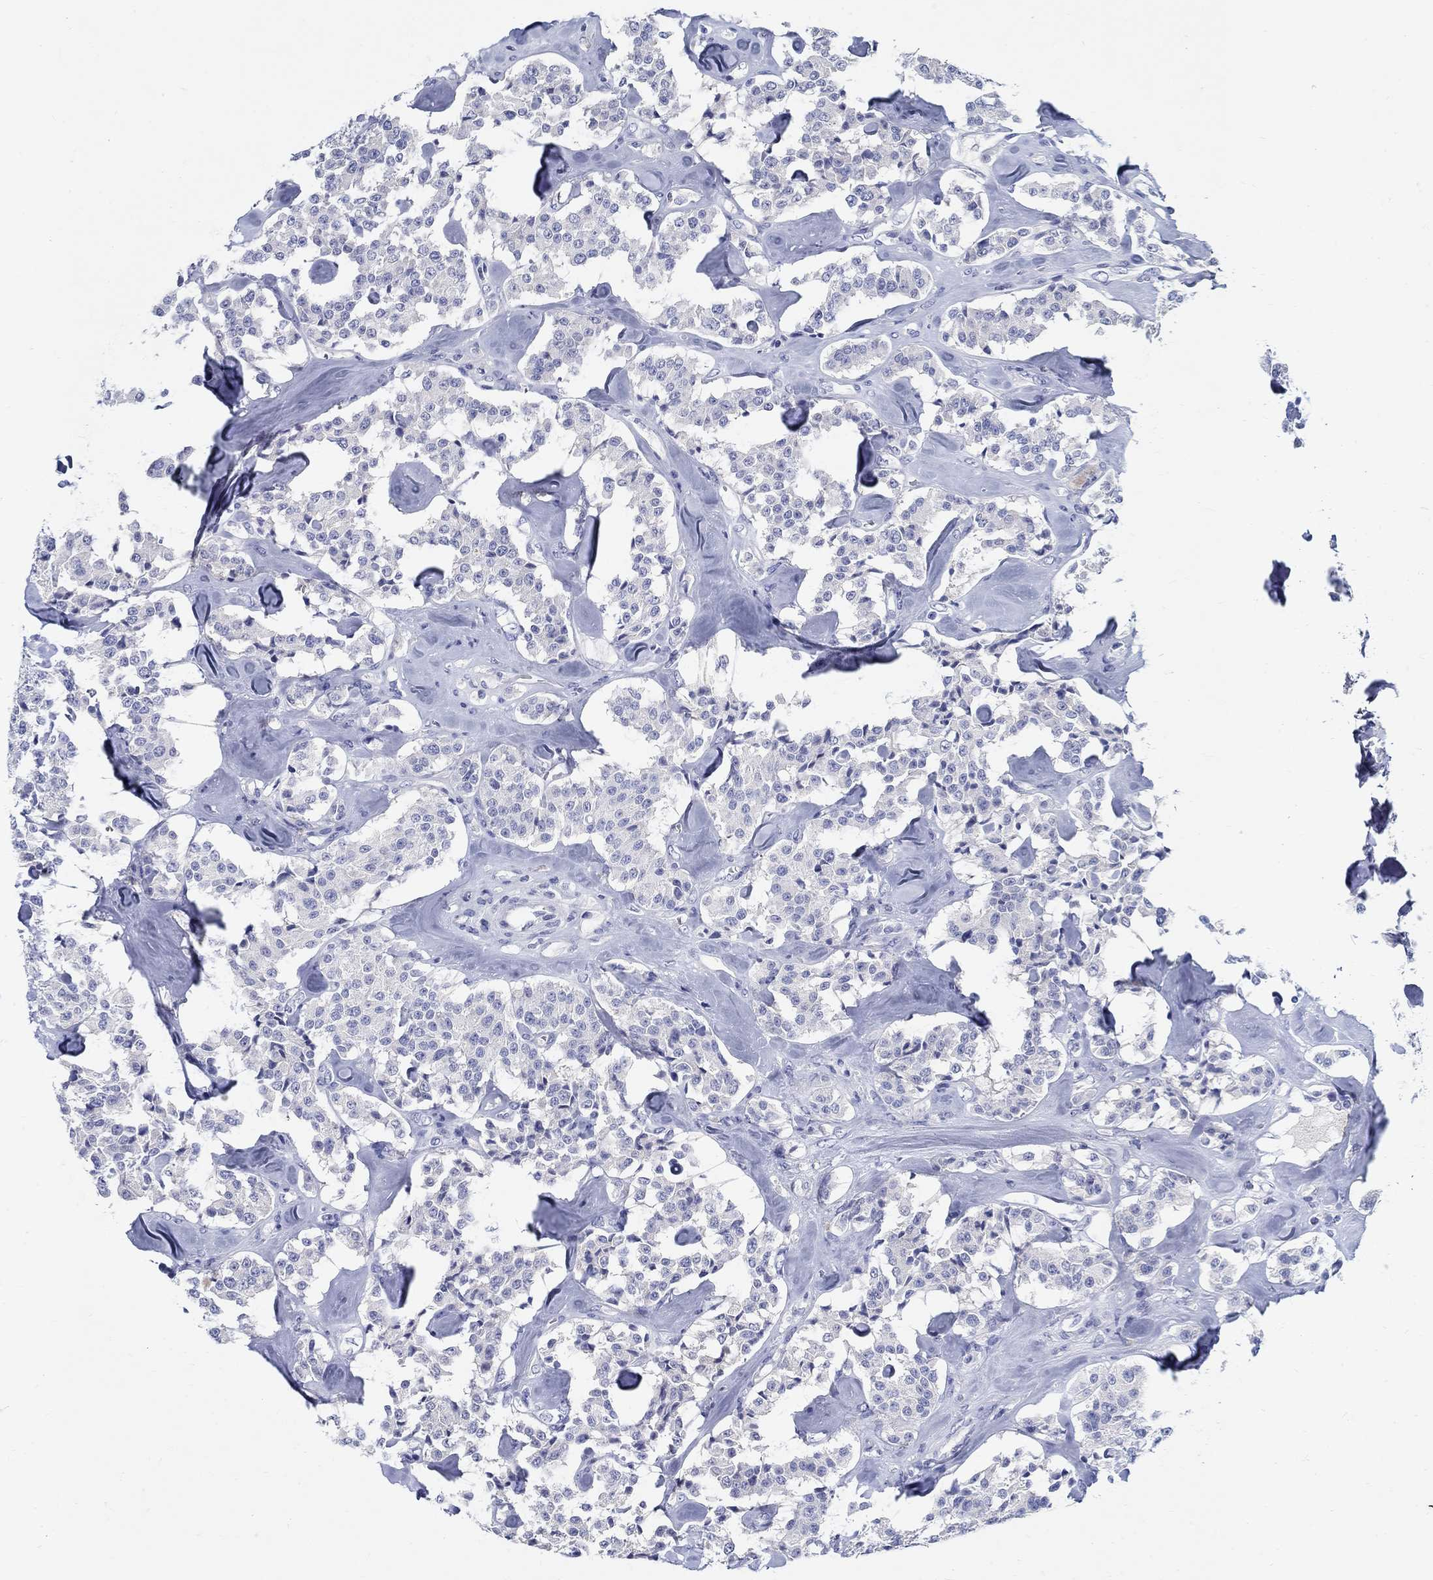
{"staining": {"intensity": "negative", "quantity": "none", "location": "none"}, "tissue": "carcinoid", "cell_type": "Tumor cells", "image_type": "cancer", "snomed": [{"axis": "morphology", "description": "Carcinoid, malignant, NOS"}, {"axis": "topography", "description": "Pancreas"}], "caption": "High power microscopy histopathology image of an immunohistochemistry (IHC) micrograph of malignant carcinoid, revealing no significant expression in tumor cells.", "gene": "CRYGD", "patient": {"sex": "male", "age": 41}}